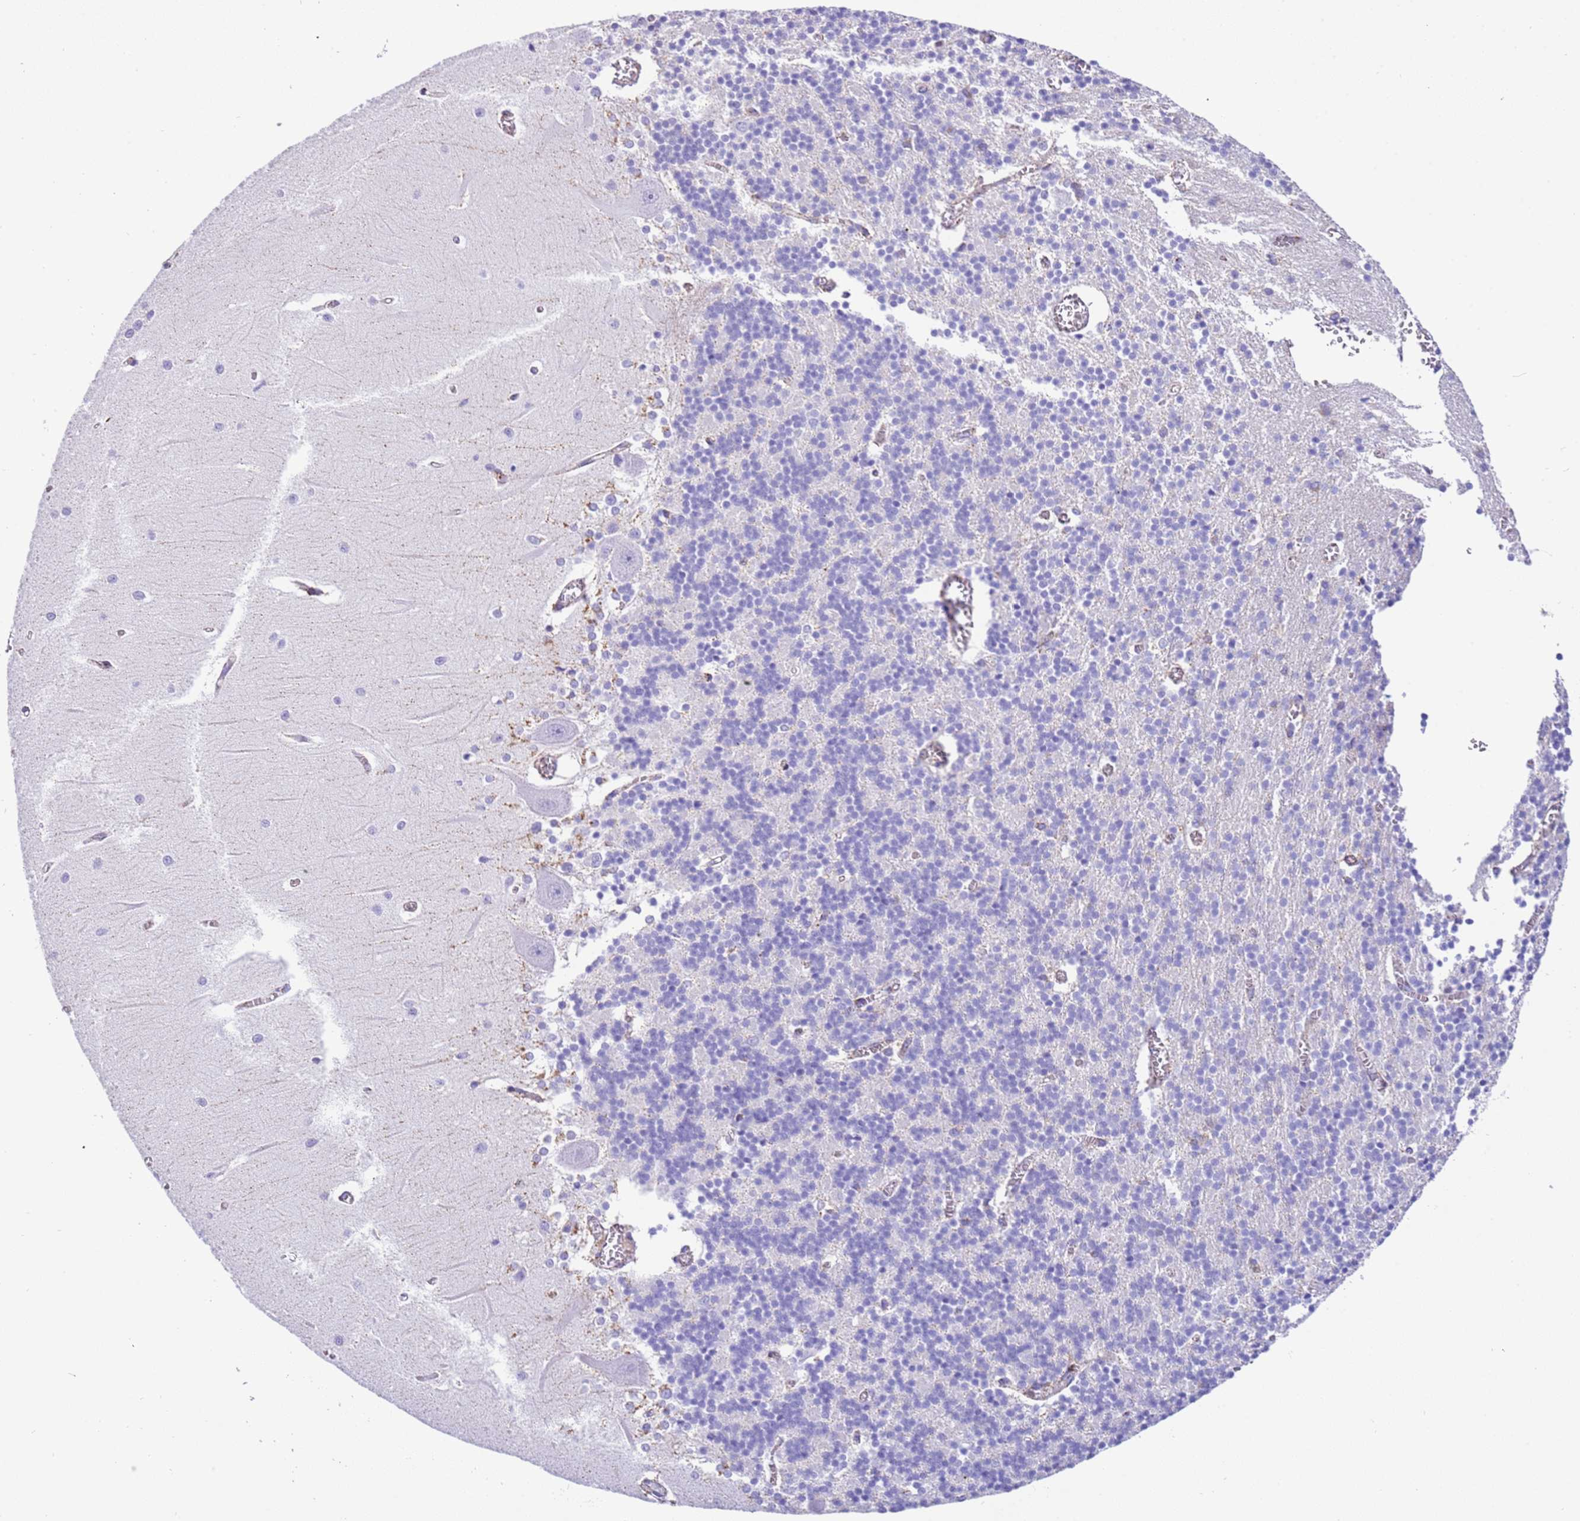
{"staining": {"intensity": "negative", "quantity": "none", "location": "none"}, "tissue": "cerebellum", "cell_type": "Cells in granular layer", "image_type": "normal", "snomed": [{"axis": "morphology", "description": "Normal tissue, NOS"}, {"axis": "topography", "description": "Cerebellum"}], "caption": "Micrograph shows no significant protein staining in cells in granular layer of unremarkable cerebellum. (DAB IHC, high magnification).", "gene": "SUCLG2", "patient": {"sex": "male", "age": 37}}